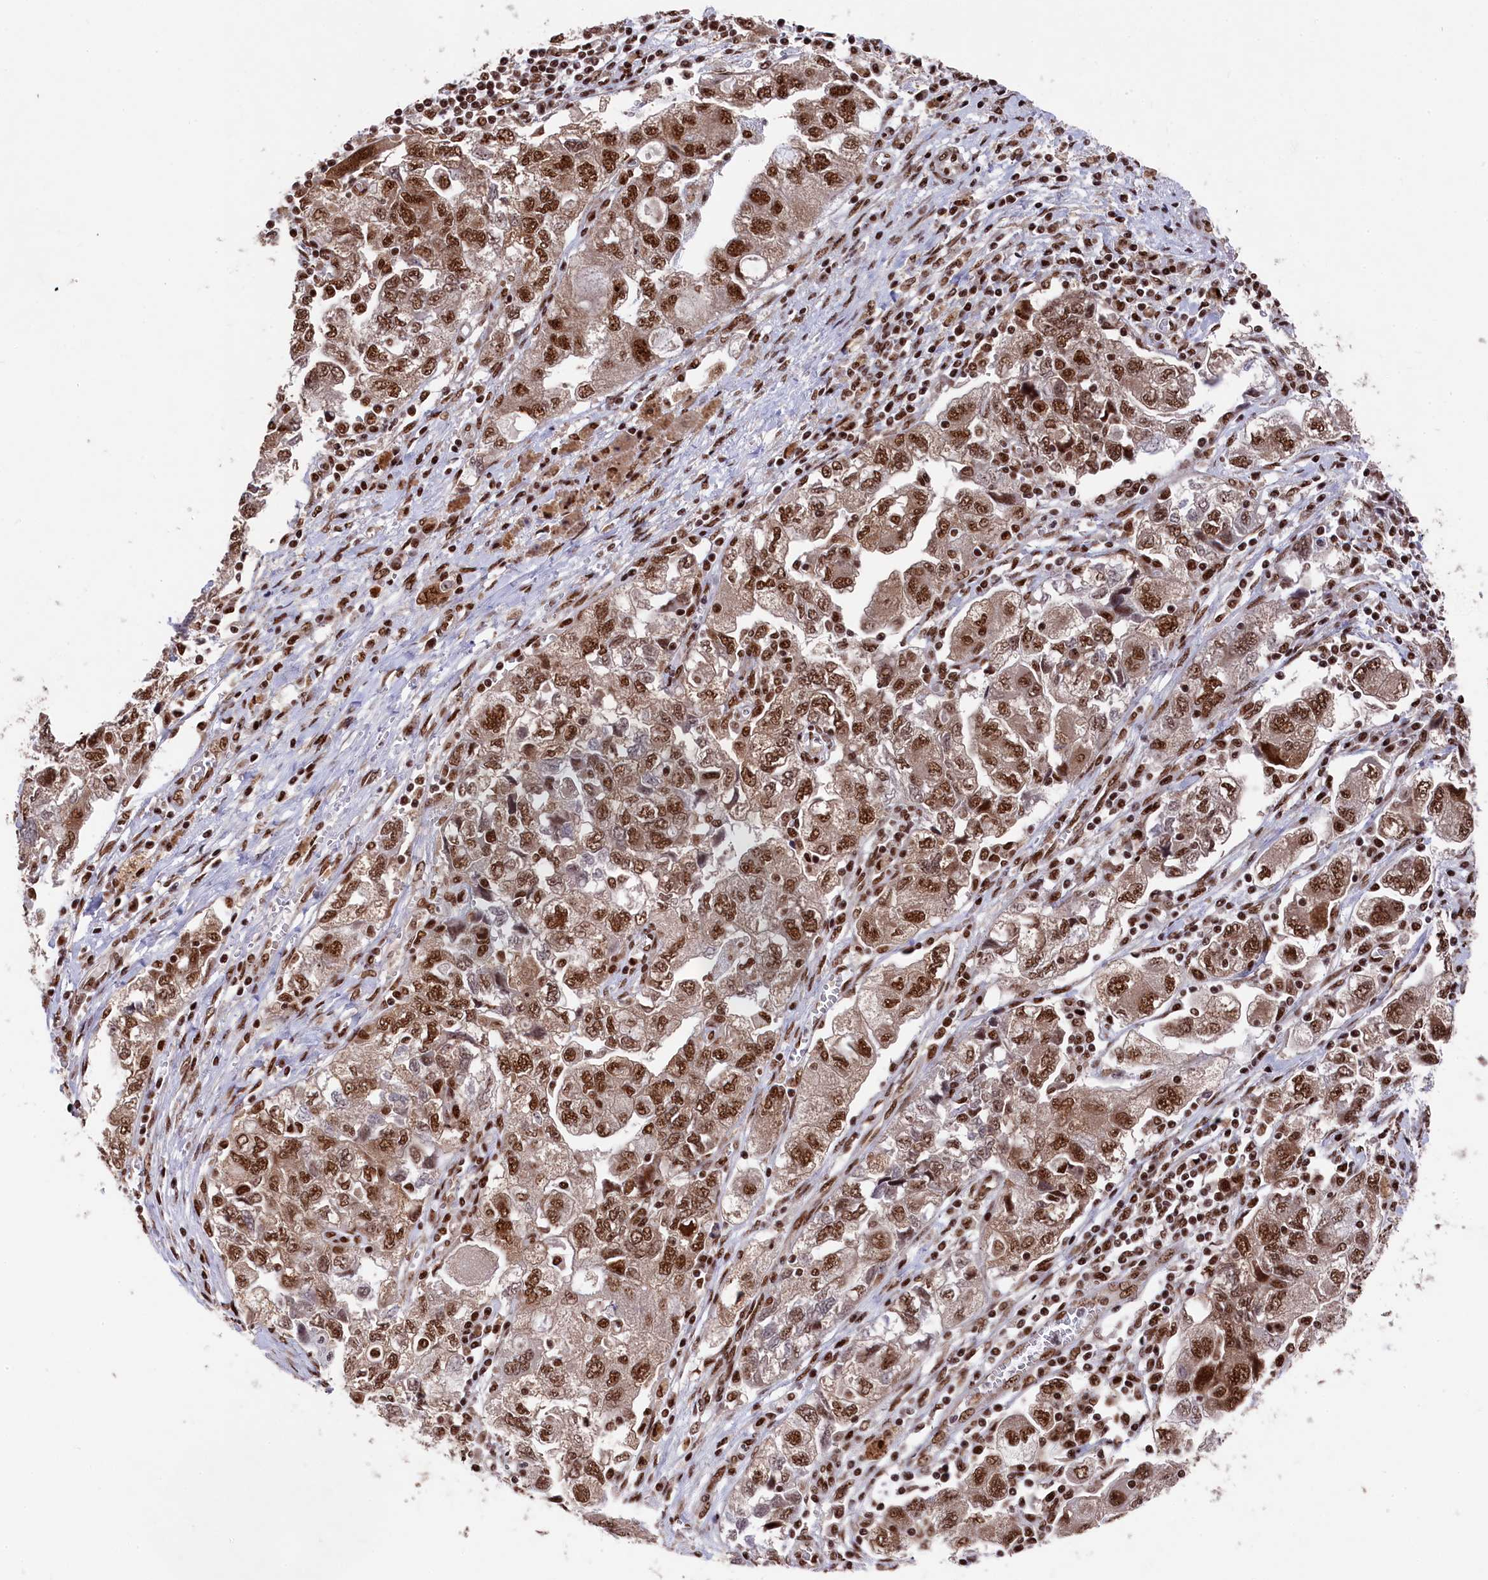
{"staining": {"intensity": "moderate", "quantity": ">75%", "location": "cytoplasmic/membranous,nuclear"}, "tissue": "ovarian cancer", "cell_type": "Tumor cells", "image_type": "cancer", "snomed": [{"axis": "morphology", "description": "Carcinoma, NOS"}, {"axis": "morphology", "description": "Cystadenocarcinoma, serous, NOS"}, {"axis": "topography", "description": "Ovary"}], "caption": "Protein positivity by IHC demonstrates moderate cytoplasmic/membranous and nuclear positivity in approximately >75% of tumor cells in serous cystadenocarcinoma (ovarian). Ihc stains the protein in brown and the nuclei are stained blue.", "gene": "PRPF31", "patient": {"sex": "female", "age": 69}}